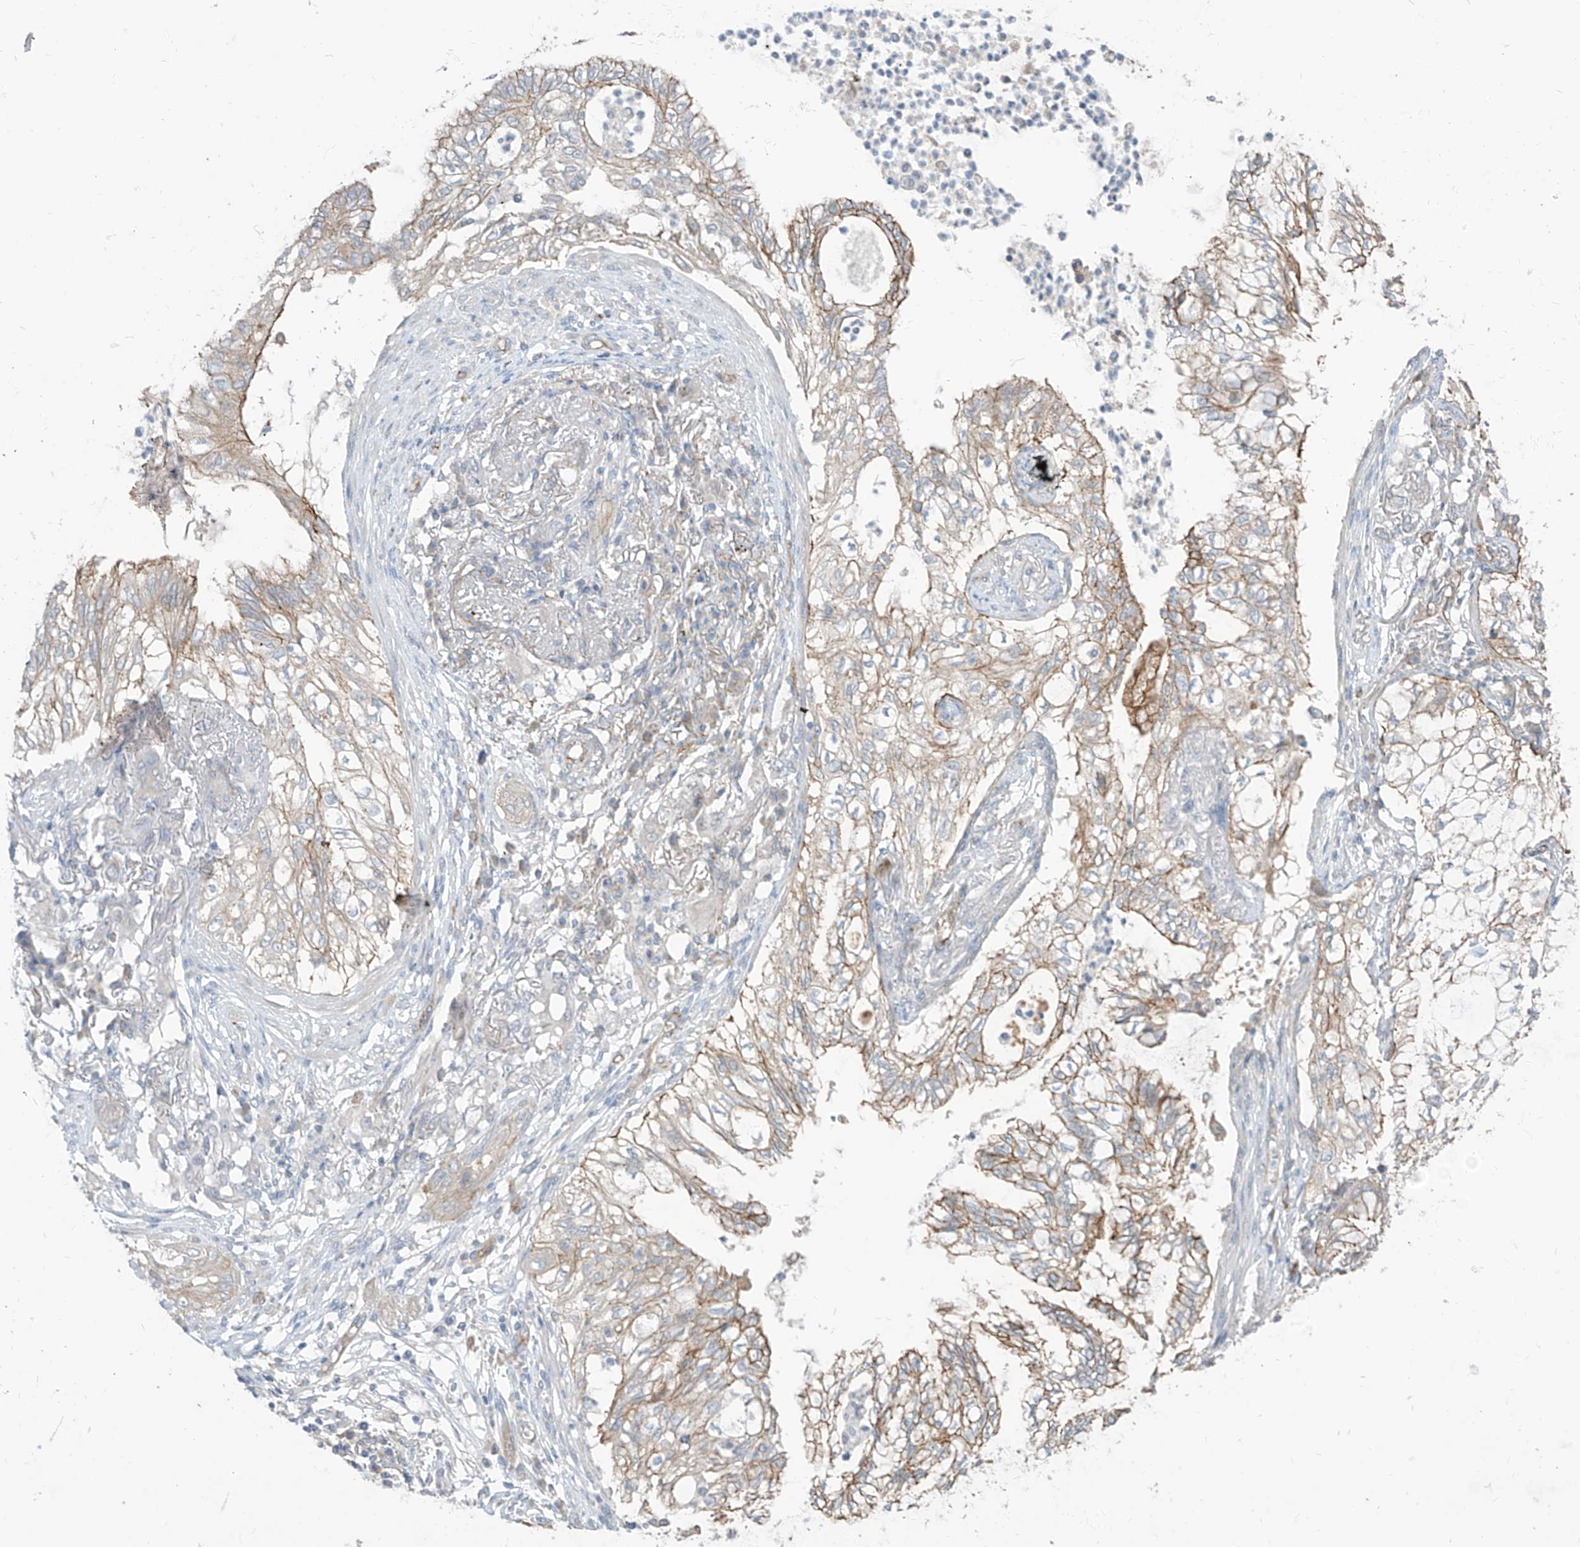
{"staining": {"intensity": "moderate", "quantity": "<25%", "location": "cytoplasmic/membranous"}, "tissue": "lung cancer", "cell_type": "Tumor cells", "image_type": "cancer", "snomed": [{"axis": "morphology", "description": "Adenocarcinoma, NOS"}, {"axis": "topography", "description": "Lung"}], "caption": "Immunohistochemistry of human adenocarcinoma (lung) reveals low levels of moderate cytoplasmic/membranous staining in about <25% of tumor cells.", "gene": "EPHX4", "patient": {"sex": "female", "age": 70}}